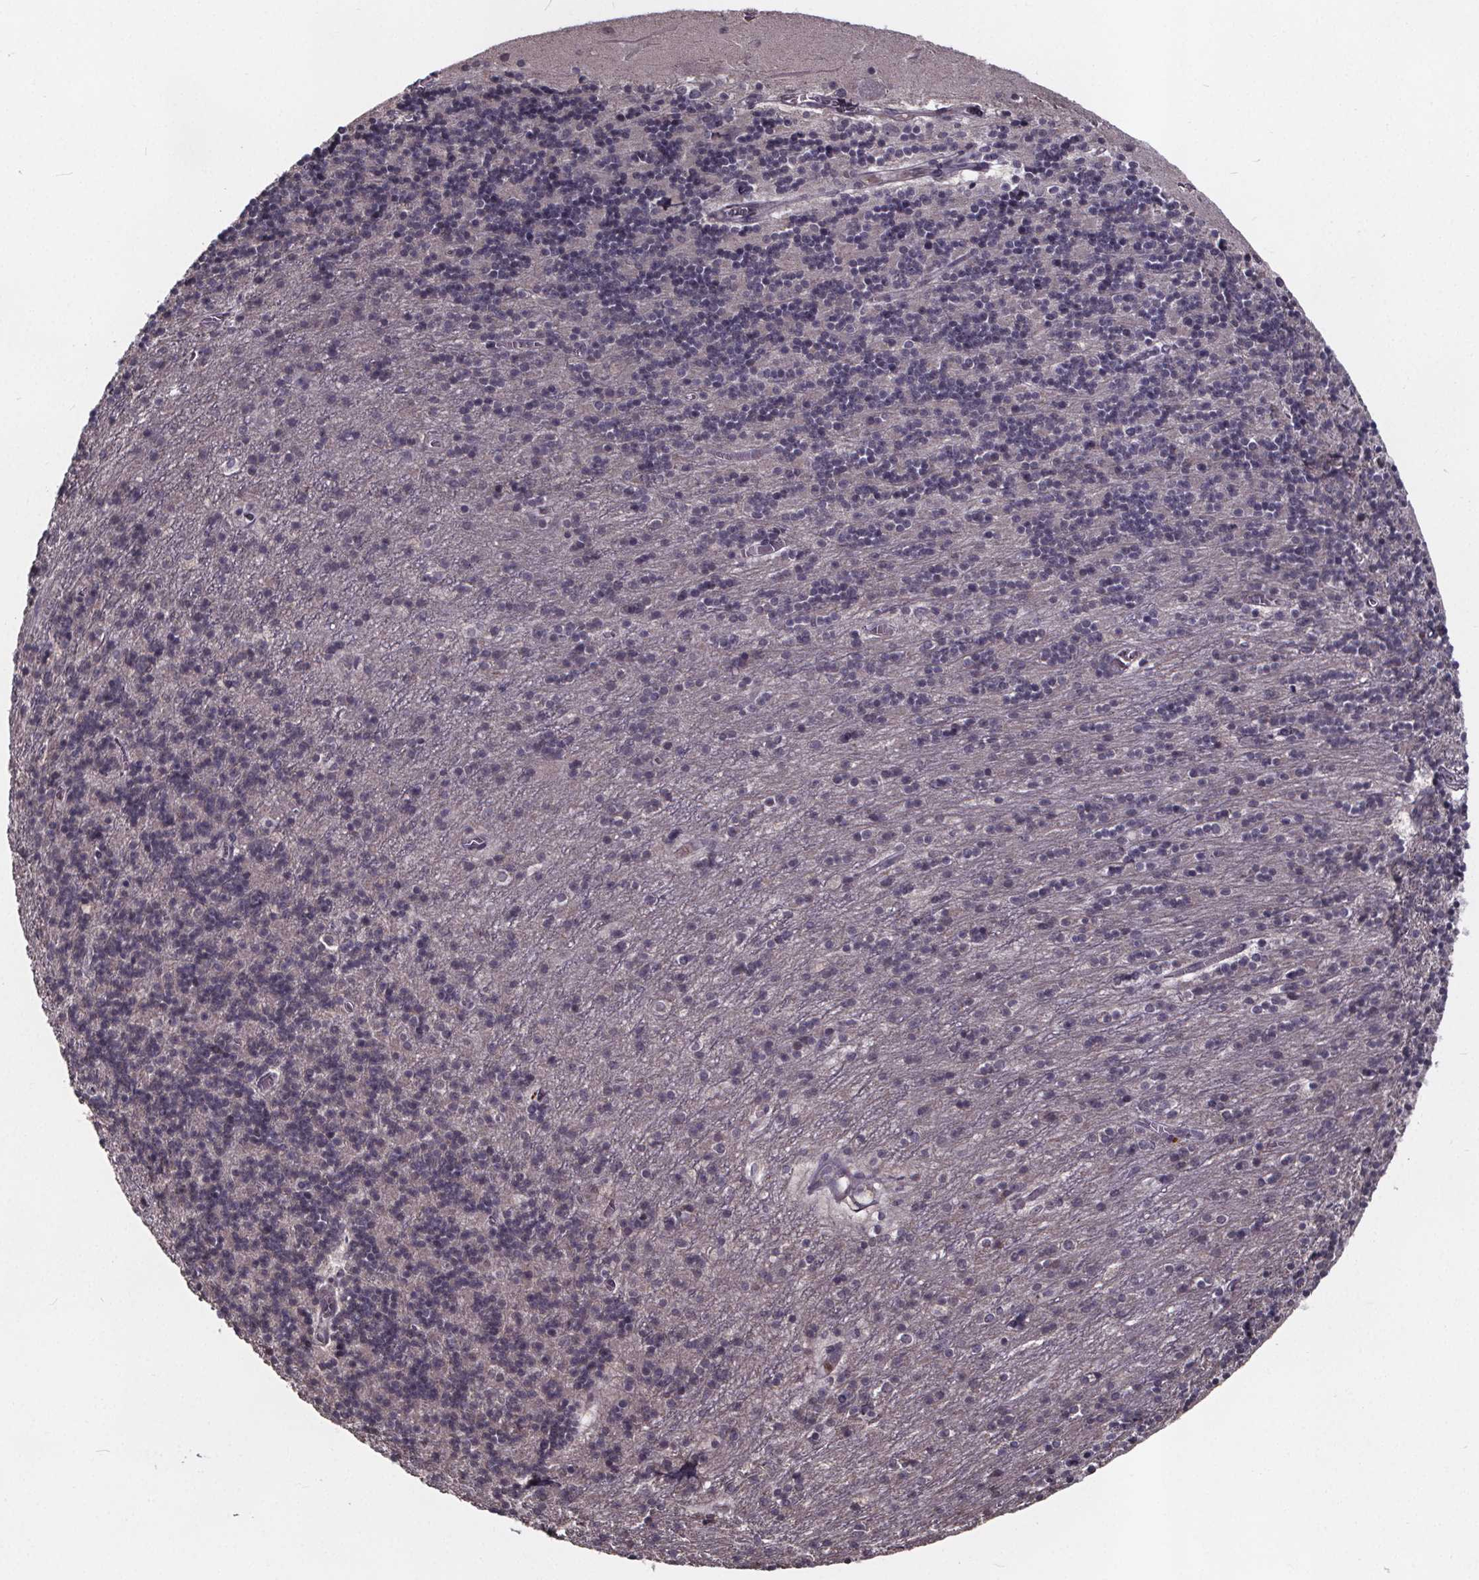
{"staining": {"intensity": "negative", "quantity": "none", "location": "none"}, "tissue": "cerebellum", "cell_type": "Cells in granular layer", "image_type": "normal", "snomed": [{"axis": "morphology", "description": "Normal tissue, NOS"}, {"axis": "topography", "description": "Cerebellum"}], "caption": "Protein analysis of benign cerebellum exhibits no significant staining in cells in granular layer.", "gene": "SMIM1", "patient": {"sex": "male", "age": 70}}